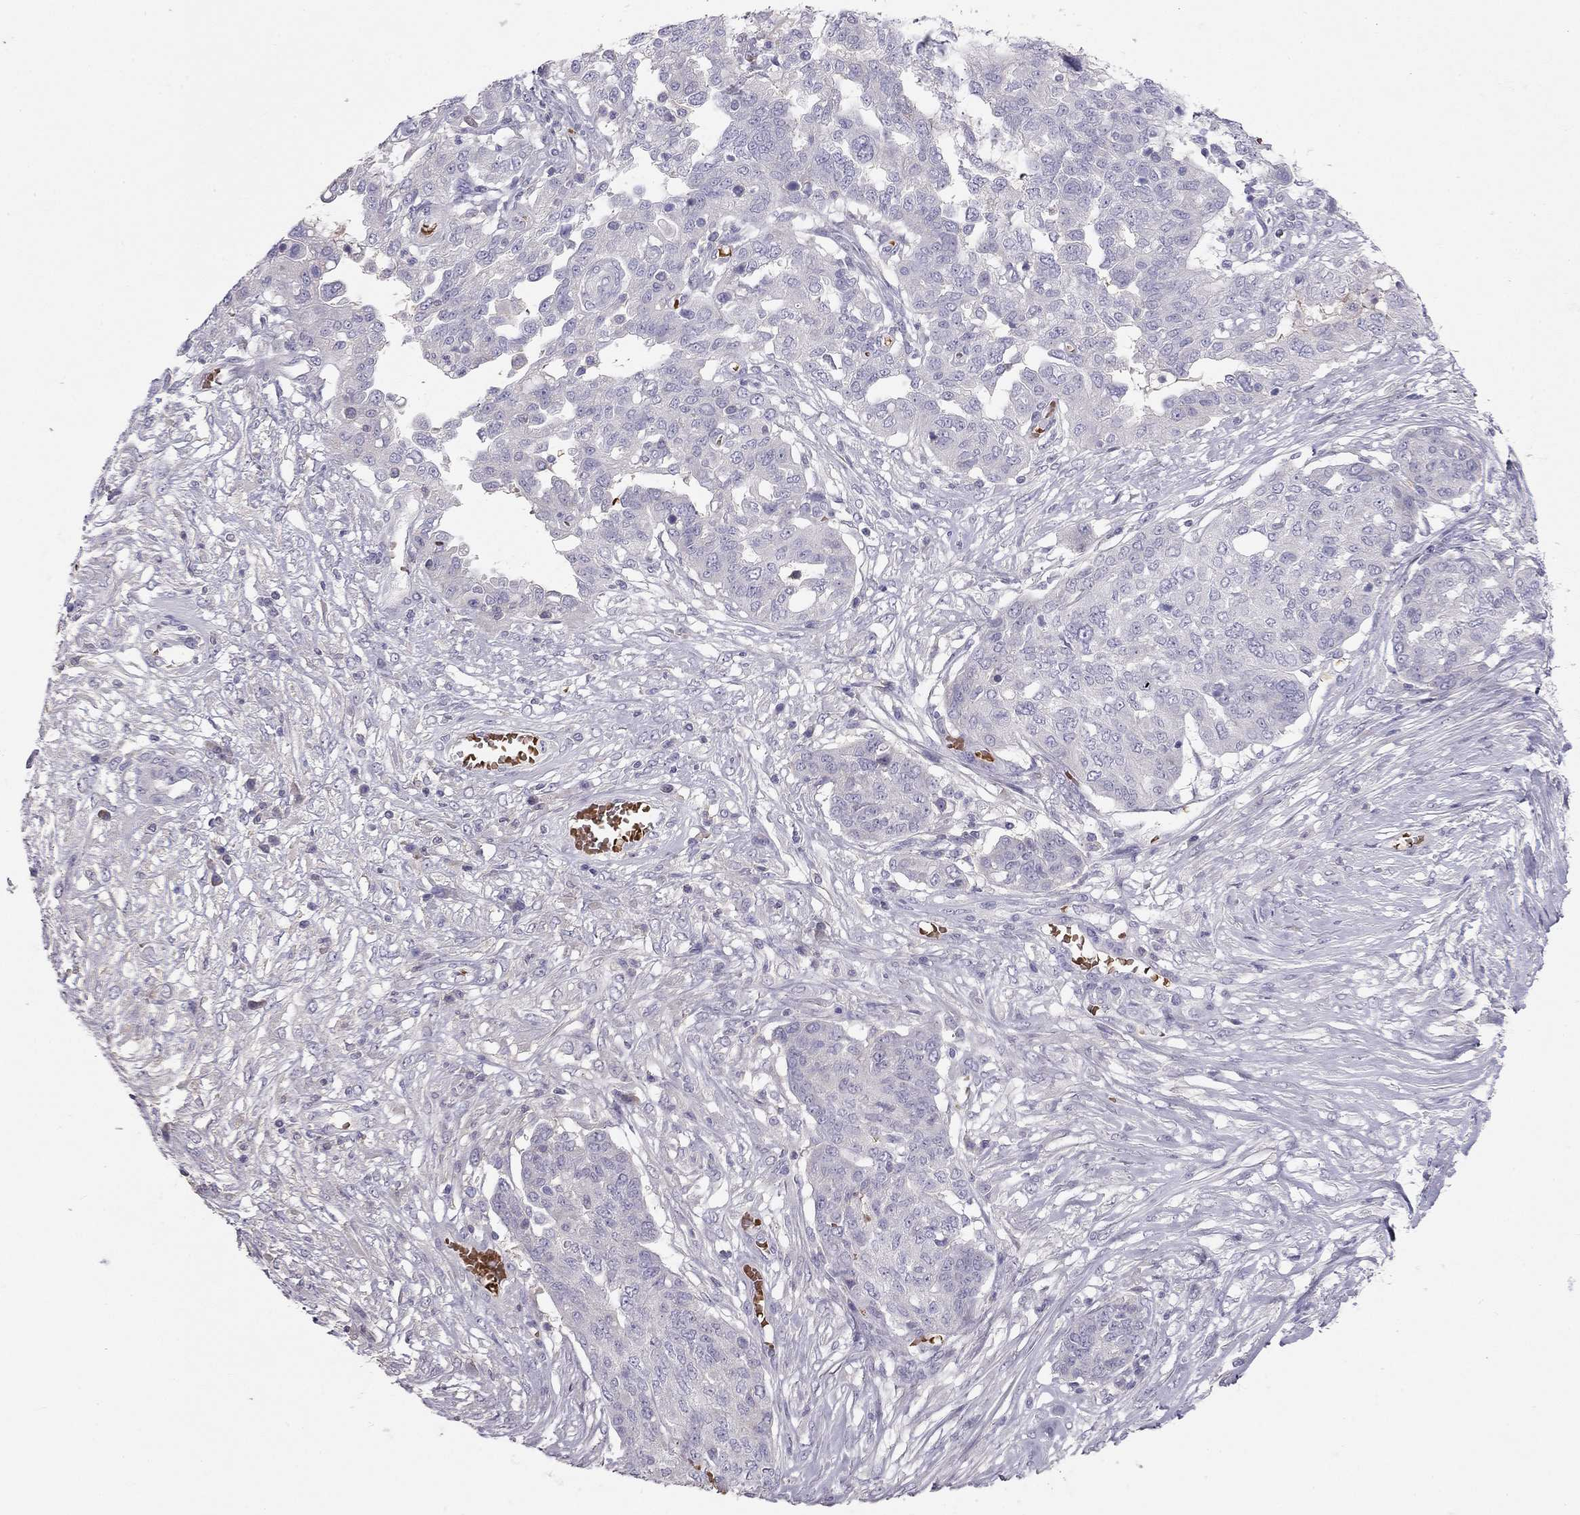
{"staining": {"intensity": "negative", "quantity": "none", "location": "none"}, "tissue": "ovarian cancer", "cell_type": "Tumor cells", "image_type": "cancer", "snomed": [{"axis": "morphology", "description": "Cystadenocarcinoma, serous, NOS"}, {"axis": "topography", "description": "Ovary"}], "caption": "A micrograph of human ovarian cancer is negative for staining in tumor cells.", "gene": "RHD", "patient": {"sex": "female", "age": 67}}